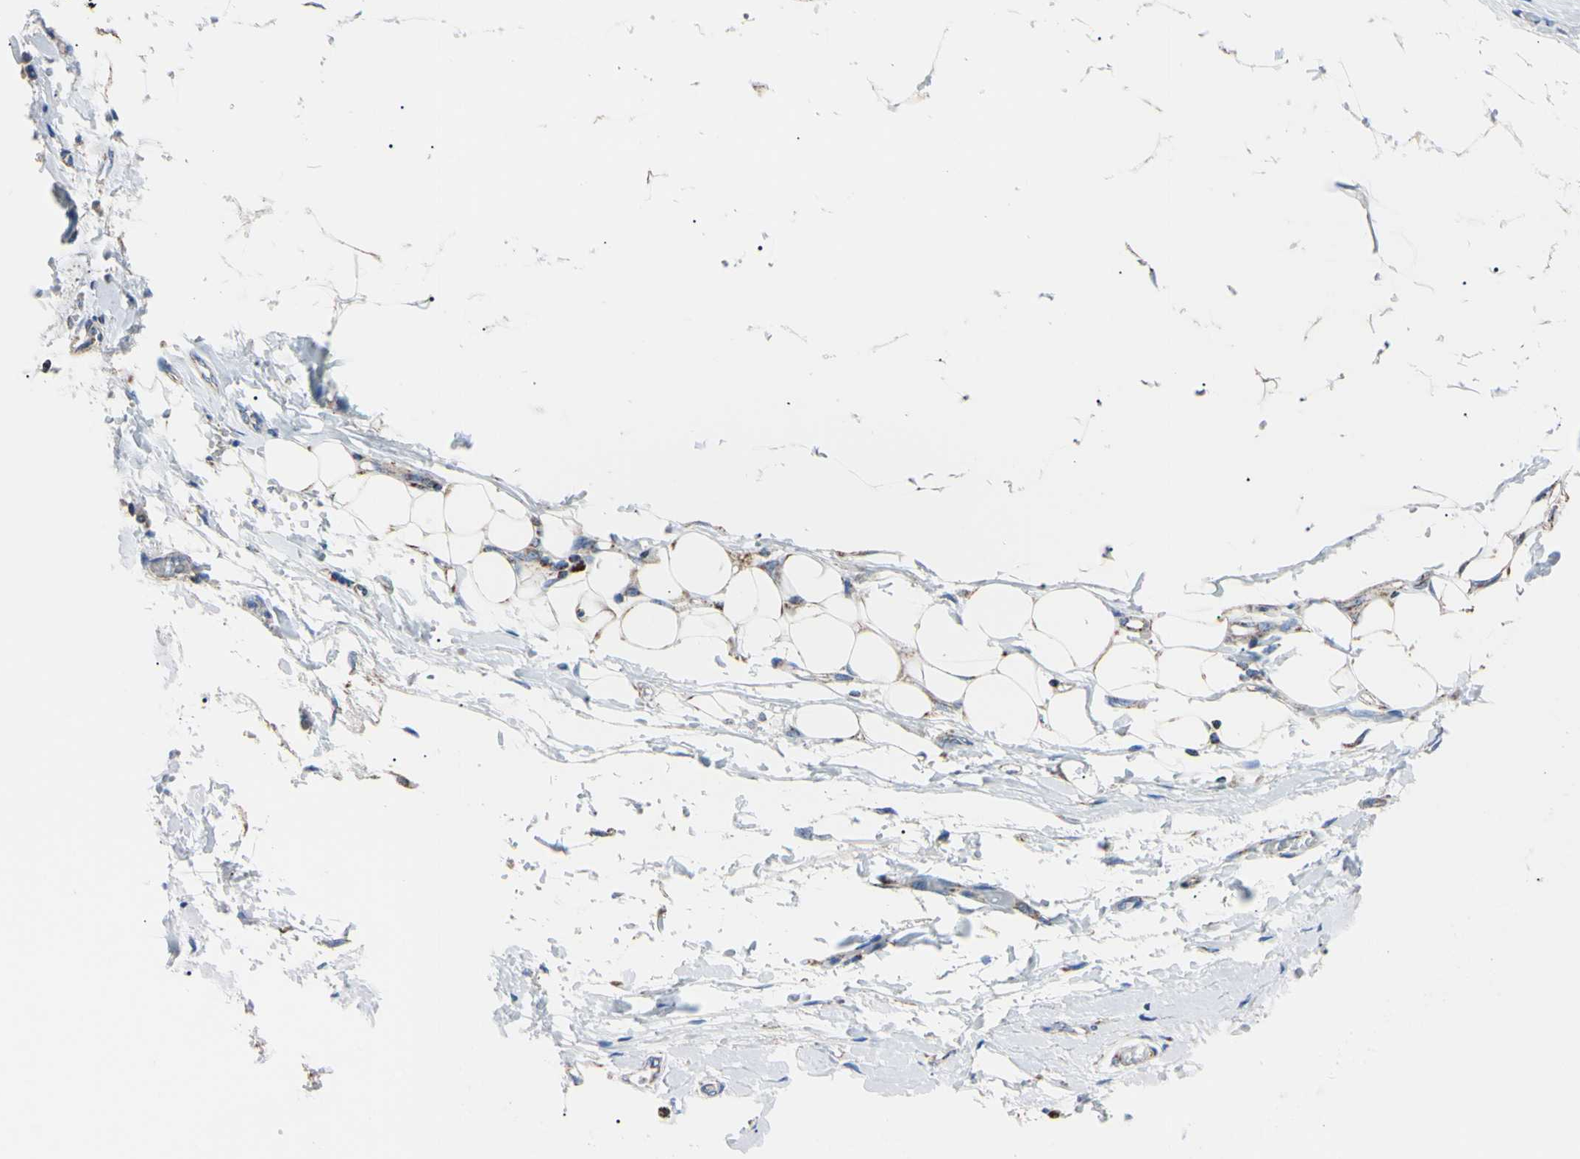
{"staining": {"intensity": "negative", "quantity": "none", "location": "none"}, "tissue": "adipose tissue", "cell_type": "Adipocytes", "image_type": "normal", "snomed": [{"axis": "morphology", "description": "Normal tissue, NOS"}, {"axis": "morphology", "description": "Adenocarcinoma, NOS"}, {"axis": "topography", "description": "Esophagus"}], "caption": "Protein analysis of normal adipose tissue displays no significant expression in adipocytes.", "gene": "CLPP", "patient": {"sex": "male", "age": 62}}